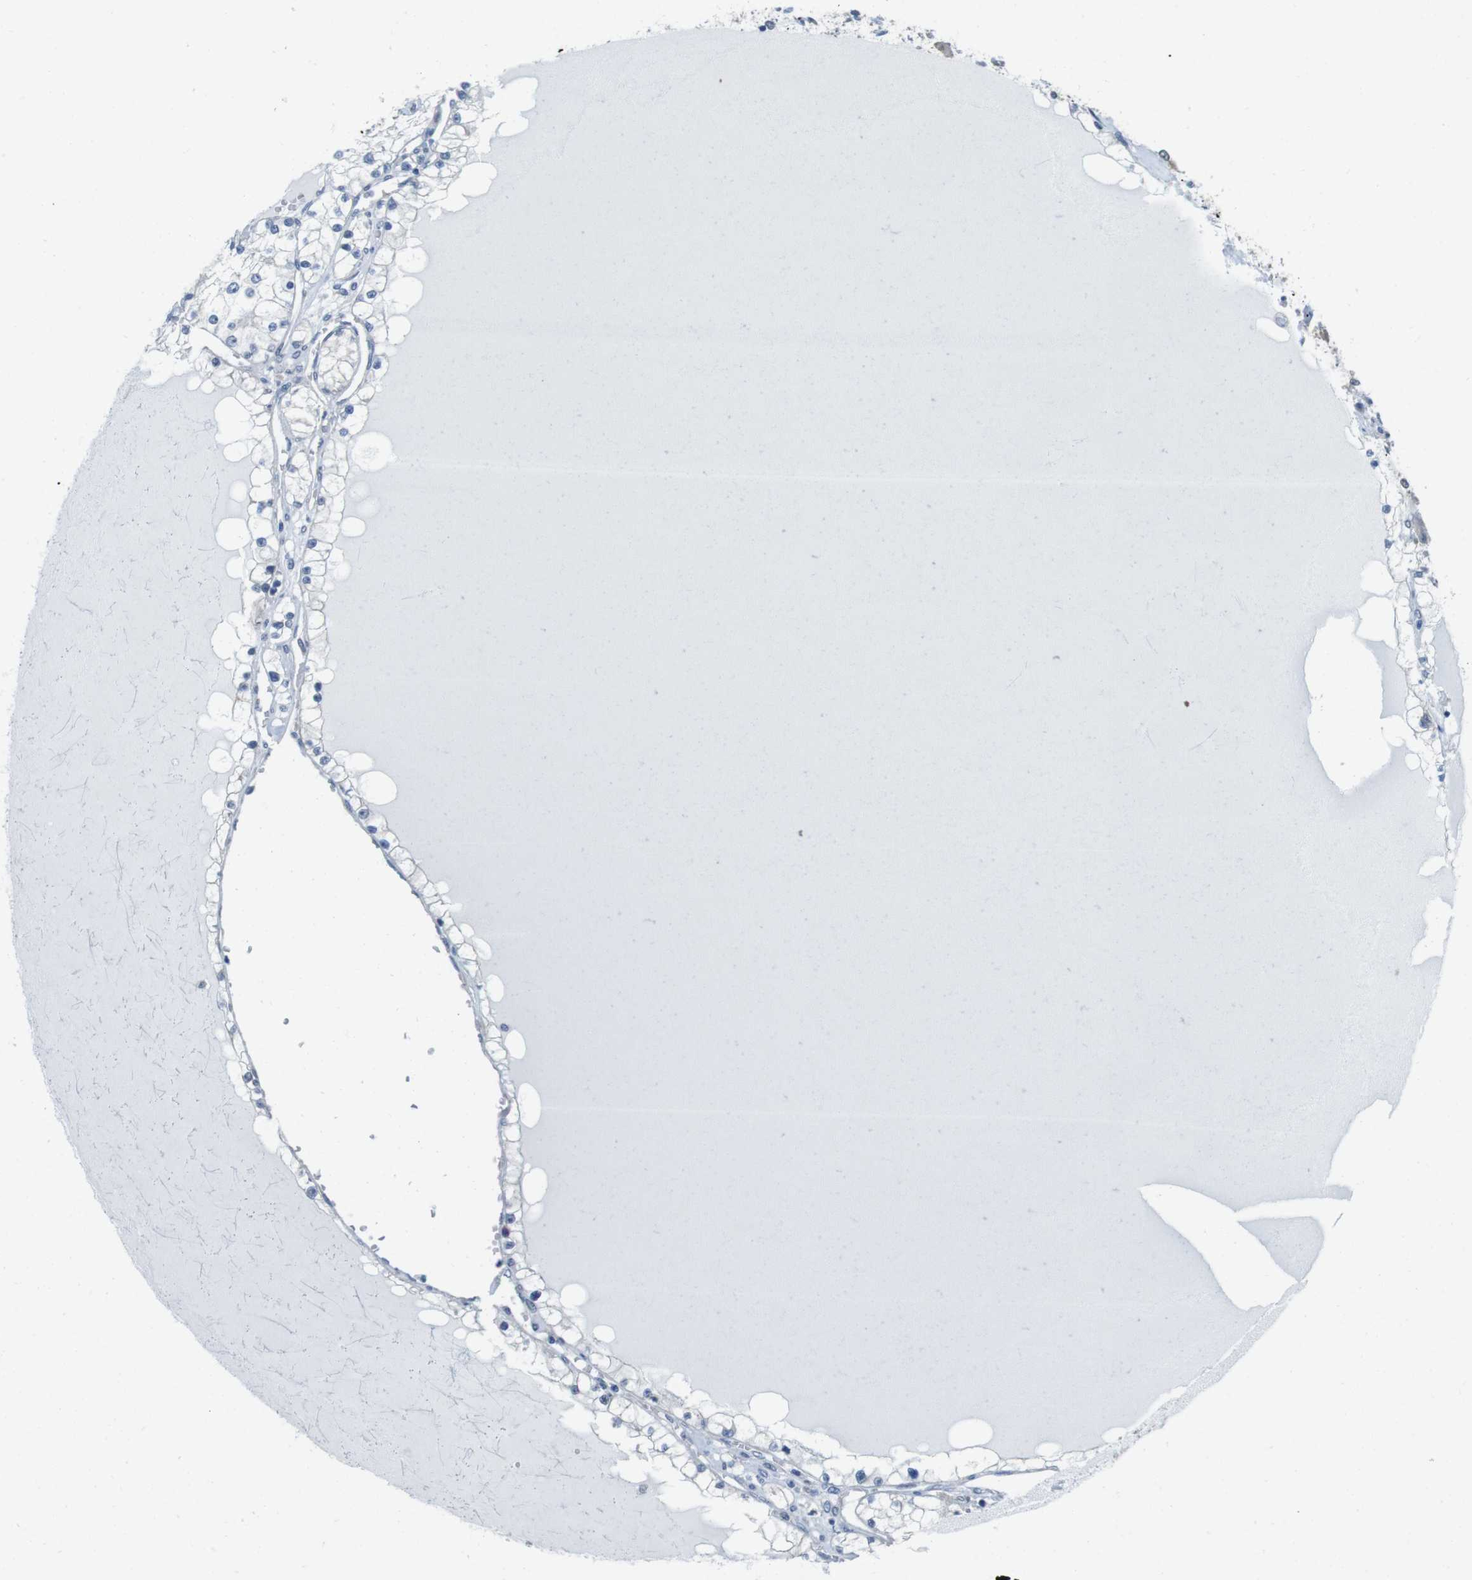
{"staining": {"intensity": "negative", "quantity": "none", "location": "none"}, "tissue": "renal cancer", "cell_type": "Tumor cells", "image_type": "cancer", "snomed": [{"axis": "morphology", "description": "Adenocarcinoma, NOS"}, {"axis": "topography", "description": "Kidney"}], "caption": "This photomicrograph is of adenocarcinoma (renal) stained with immunohistochemistry (IHC) to label a protein in brown with the nuclei are counter-stained blue. There is no staining in tumor cells.", "gene": "CASP2", "patient": {"sex": "male", "age": 68}}